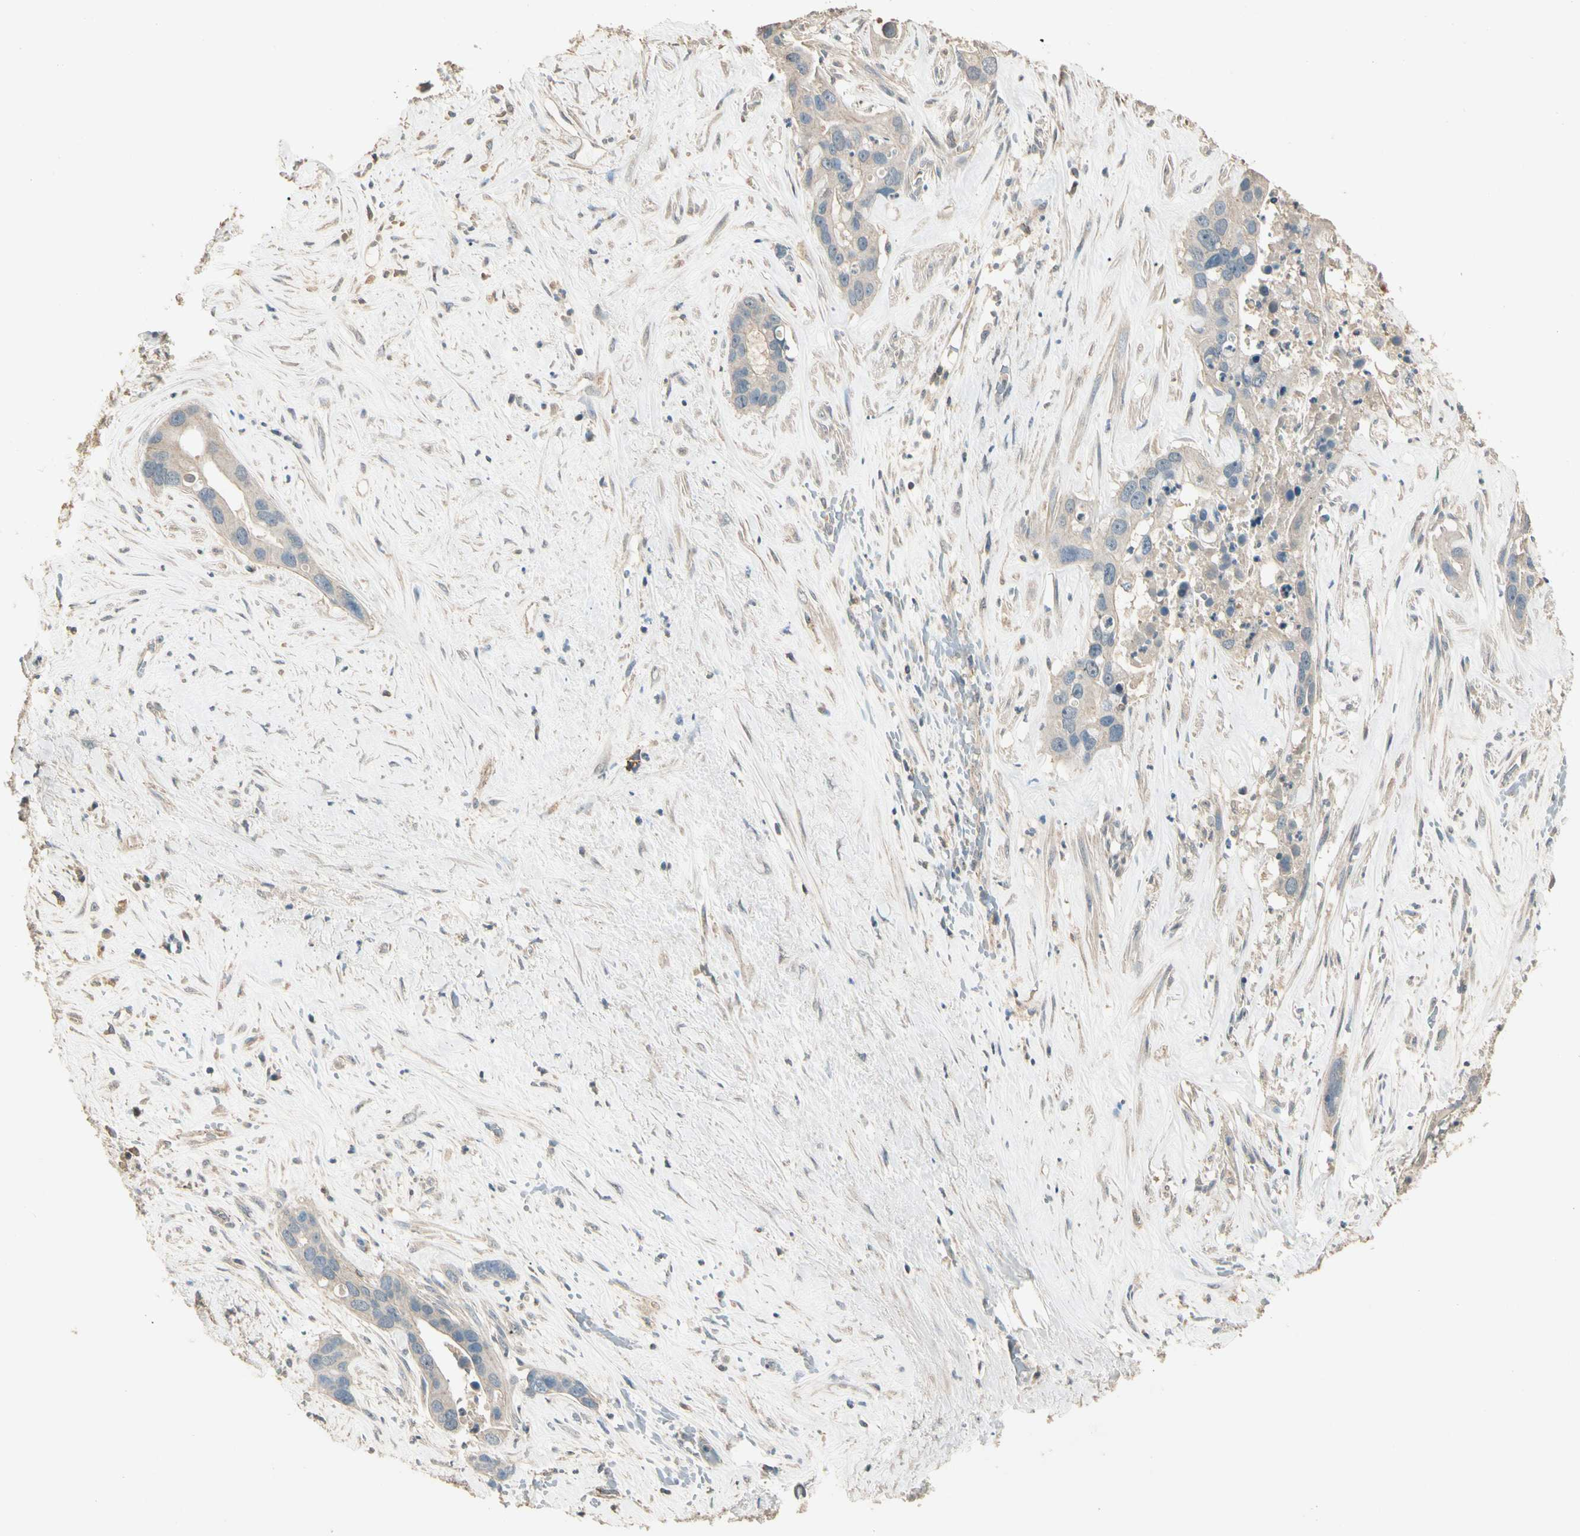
{"staining": {"intensity": "weak", "quantity": "<25%", "location": "cytoplasmic/membranous"}, "tissue": "liver cancer", "cell_type": "Tumor cells", "image_type": "cancer", "snomed": [{"axis": "morphology", "description": "Cholangiocarcinoma"}, {"axis": "topography", "description": "Liver"}], "caption": "IHC of human liver cholangiocarcinoma reveals no positivity in tumor cells.", "gene": "CDH6", "patient": {"sex": "female", "age": 65}}